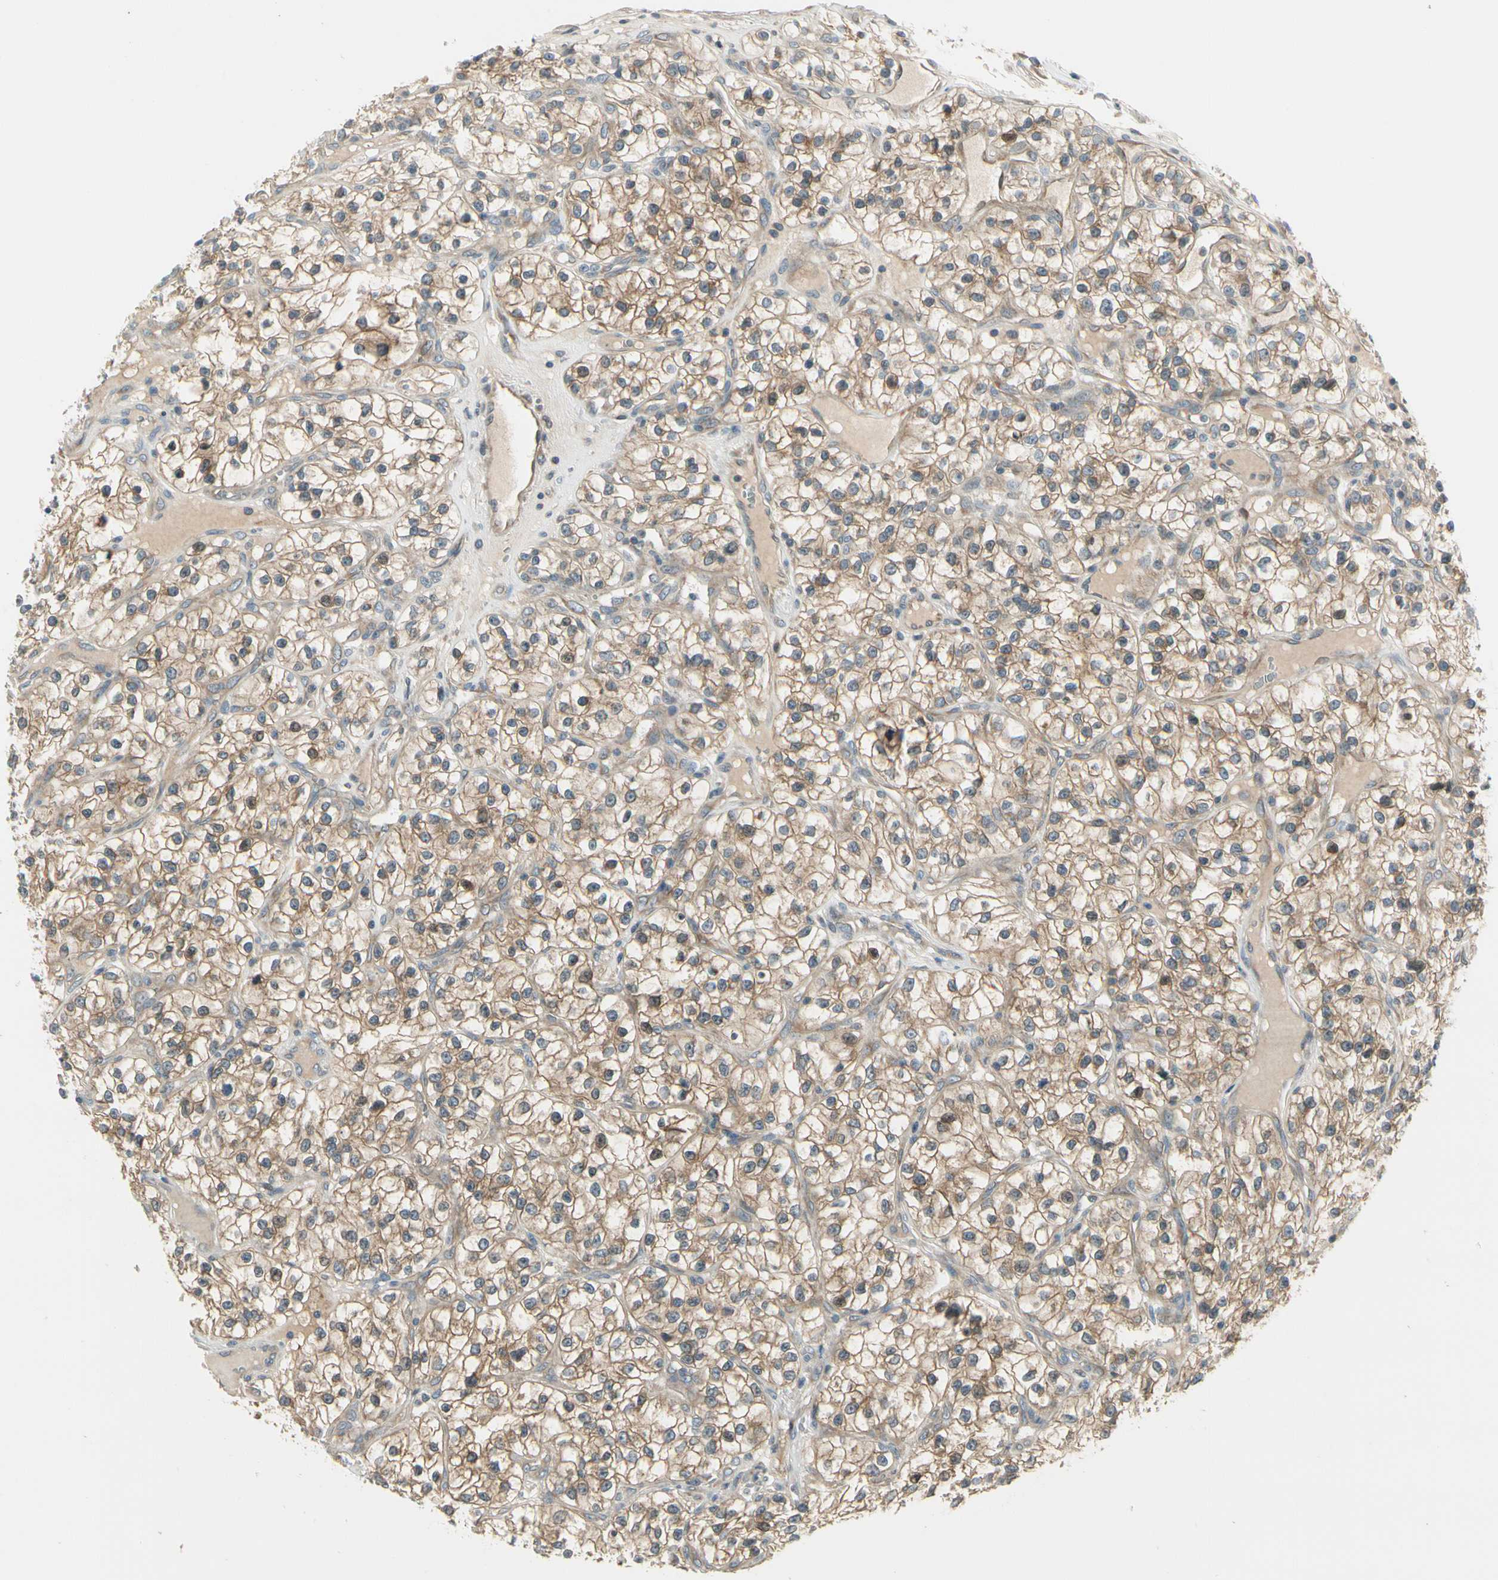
{"staining": {"intensity": "moderate", "quantity": ">75%", "location": "cytoplasmic/membranous"}, "tissue": "renal cancer", "cell_type": "Tumor cells", "image_type": "cancer", "snomed": [{"axis": "morphology", "description": "Adenocarcinoma, NOS"}, {"axis": "topography", "description": "Kidney"}], "caption": "Immunohistochemical staining of human renal cancer (adenocarcinoma) demonstrates medium levels of moderate cytoplasmic/membranous protein staining in approximately >75% of tumor cells.", "gene": "BNIP1", "patient": {"sex": "female", "age": 57}}